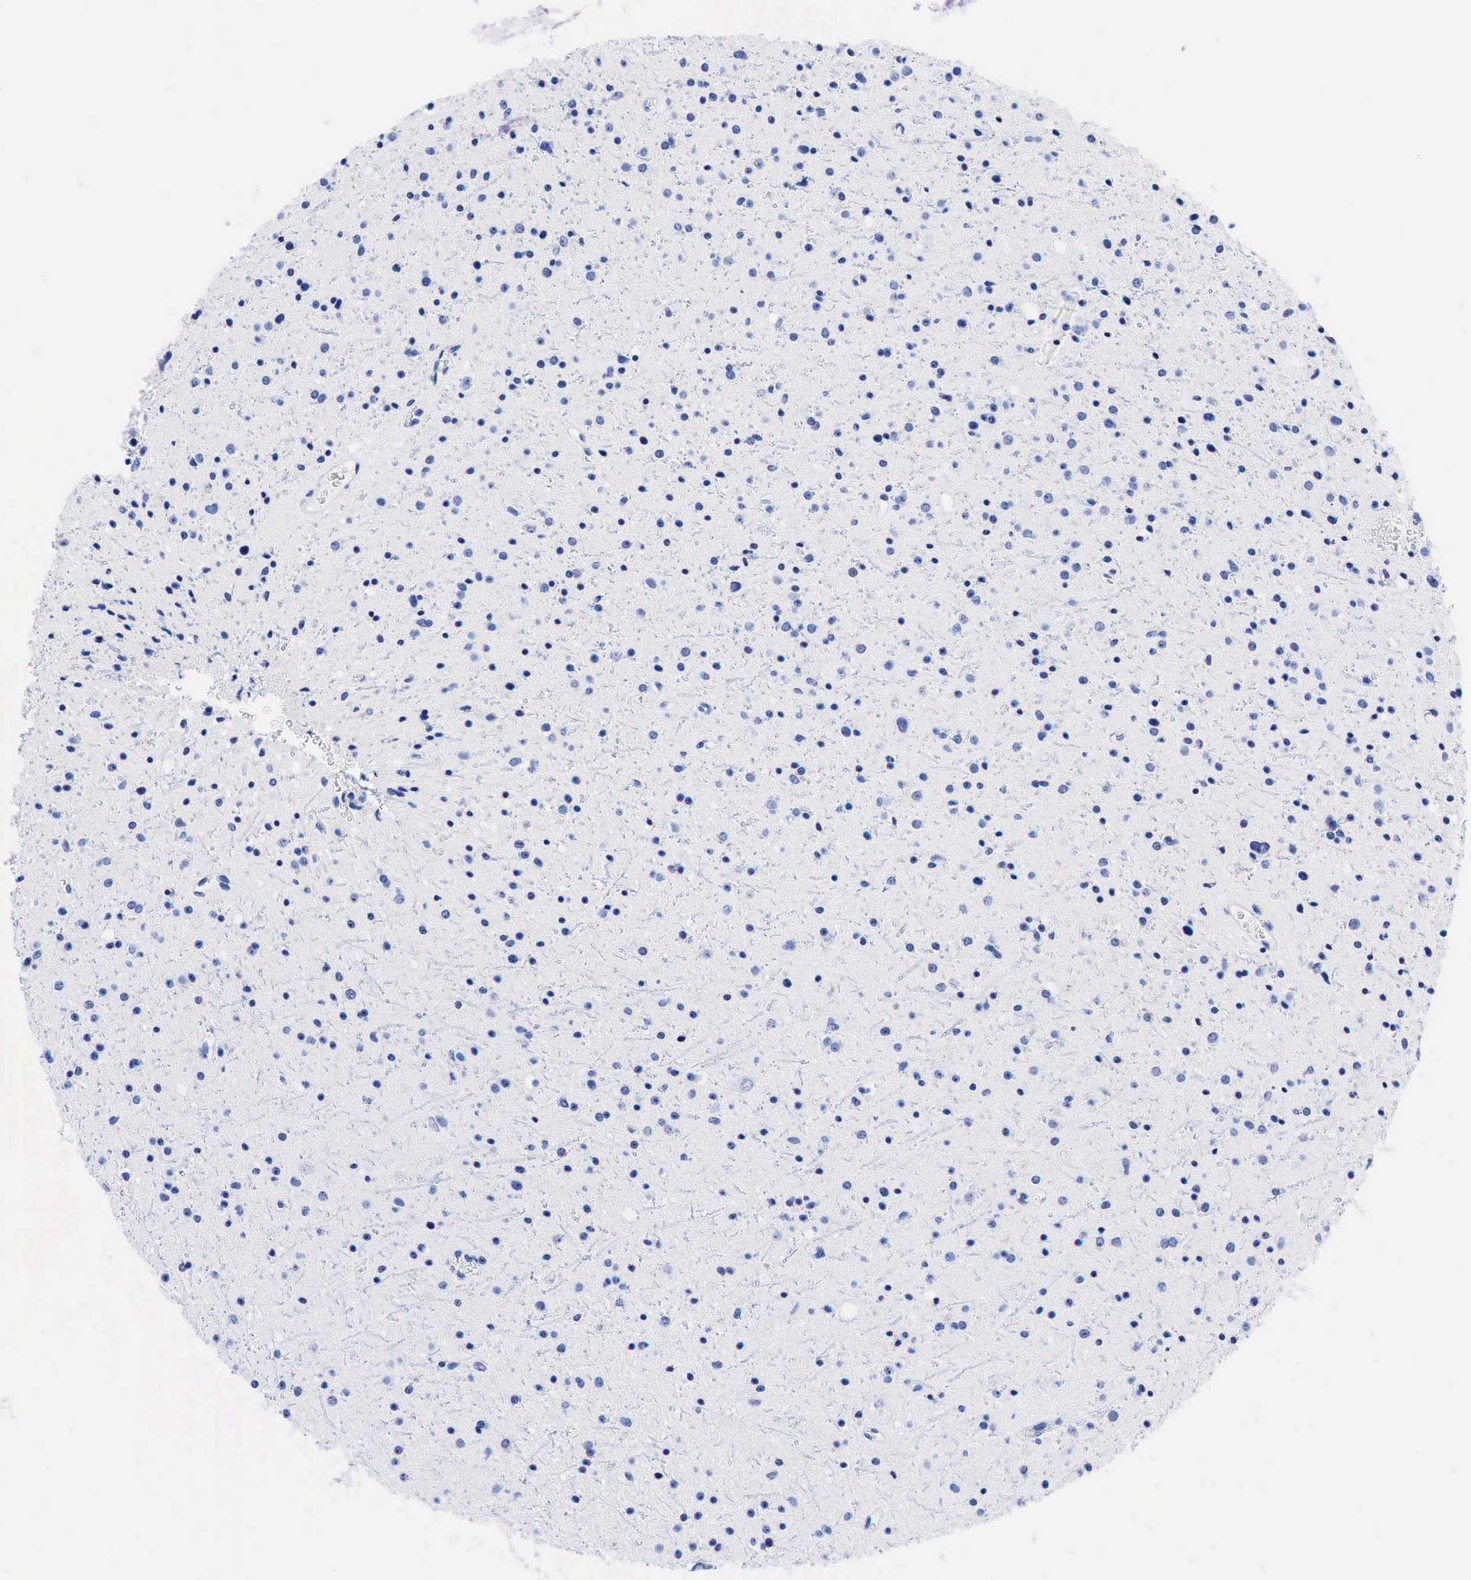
{"staining": {"intensity": "negative", "quantity": "none", "location": "none"}, "tissue": "glioma", "cell_type": "Tumor cells", "image_type": "cancer", "snomed": [{"axis": "morphology", "description": "Glioma, malignant, Low grade"}, {"axis": "topography", "description": "Brain"}], "caption": "Immunohistochemistry (IHC) photomicrograph of malignant low-grade glioma stained for a protein (brown), which exhibits no positivity in tumor cells.", "gene": "KRT18", "patient": {"sex": "female", "age": 46}}